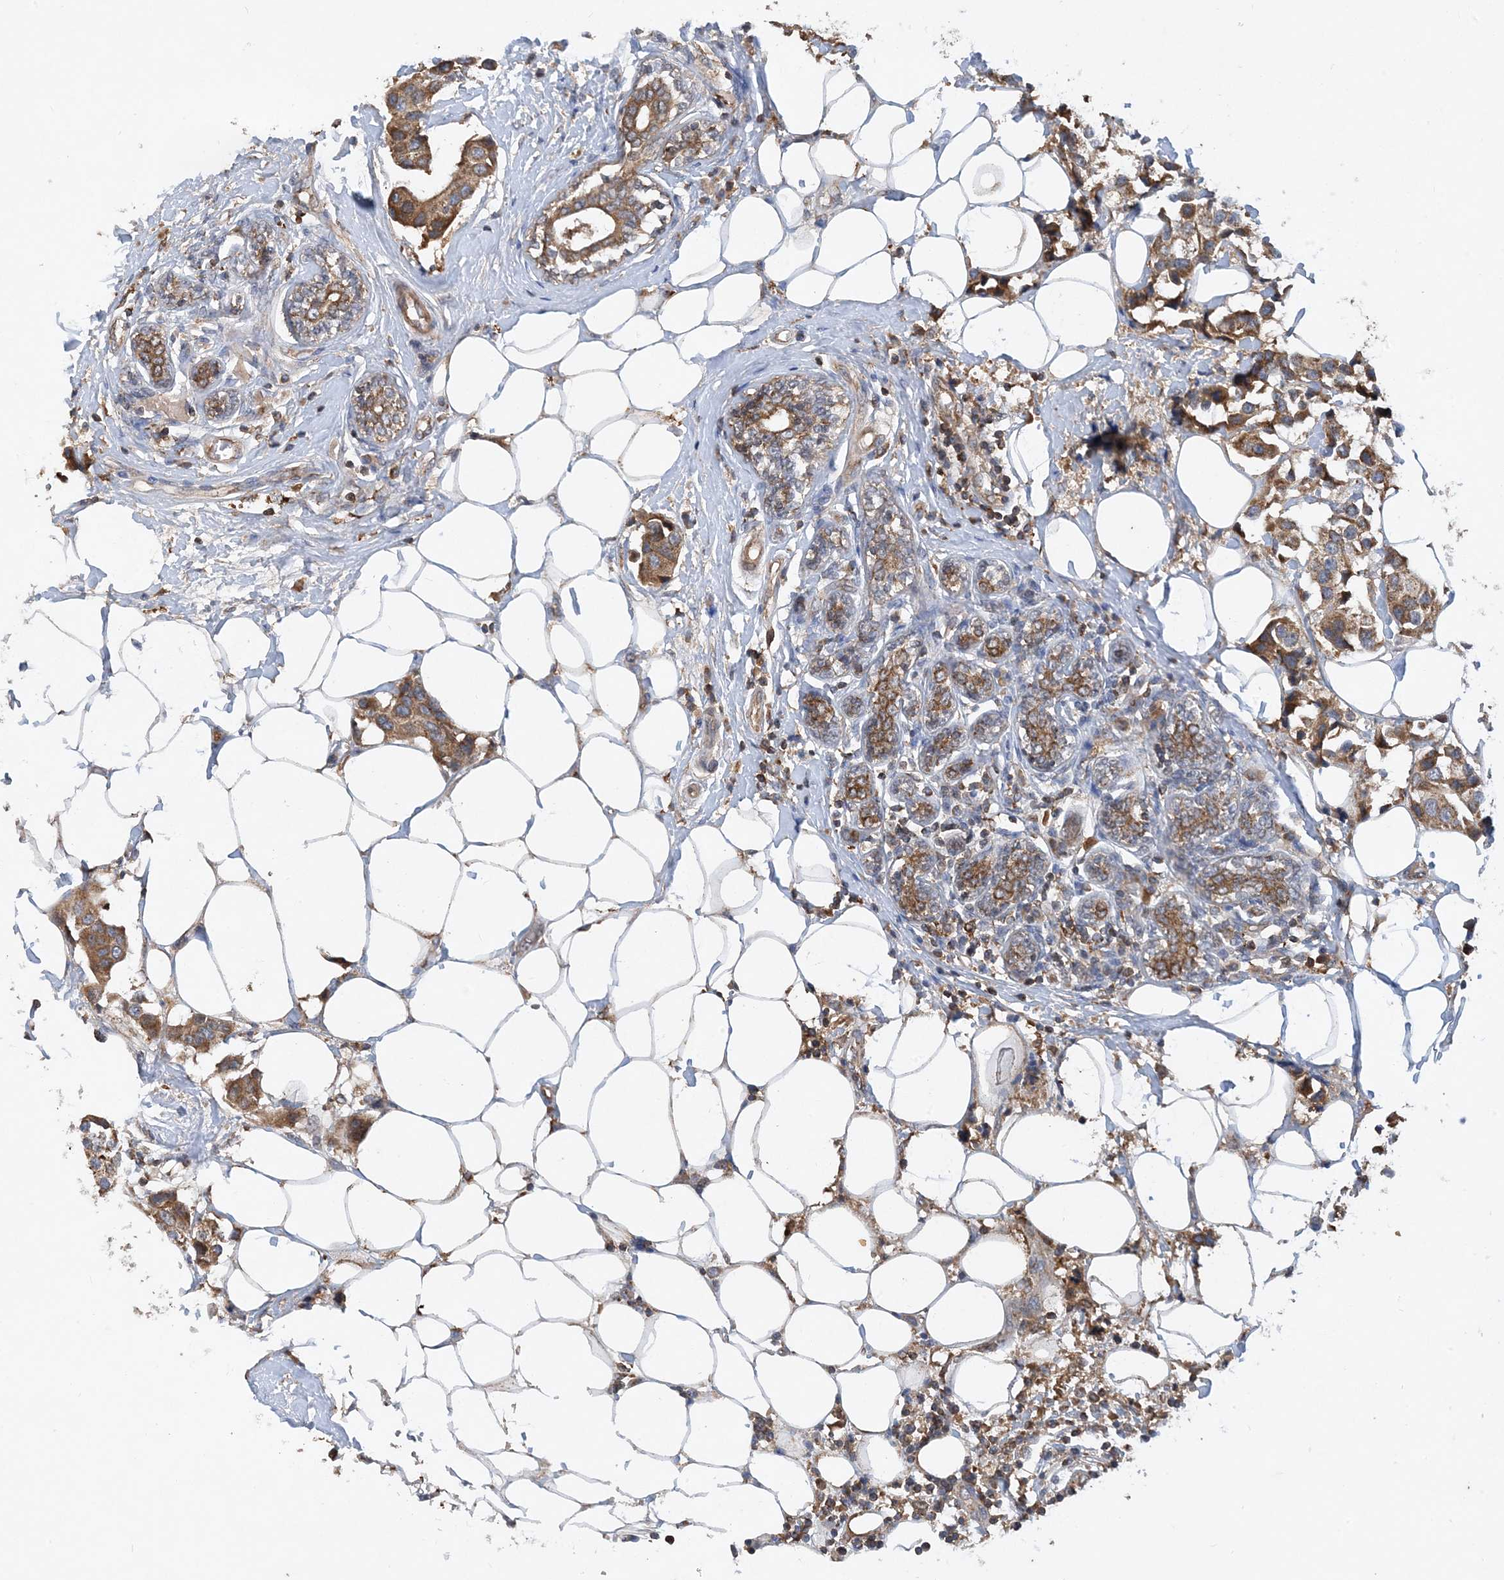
{"staining": {"intensity": "moderate", "quantity": ">75%", "location": "cytoplasmic/membranous"}, "tissue": "breast cancer", "cell_type": "Tumor cells", "image_type": "cancer", "snomed": [{"axis": "morphology", "description": "Normal tissue, NOS"}, {"axis": "morphology", "description": "Duct carcinoma"}, {"axis": "topography", "description": "Breast"}], "caption": "Immunohistochemical staining of breast cancer shows moderate cytoplasmic/membranous protein positivity in approximately >75% of tumor cells. (Brightfield microscopy of DAB IHC at high magnification).", "gene": "STK19", "patient": {"sex": "female", "age": 39}}